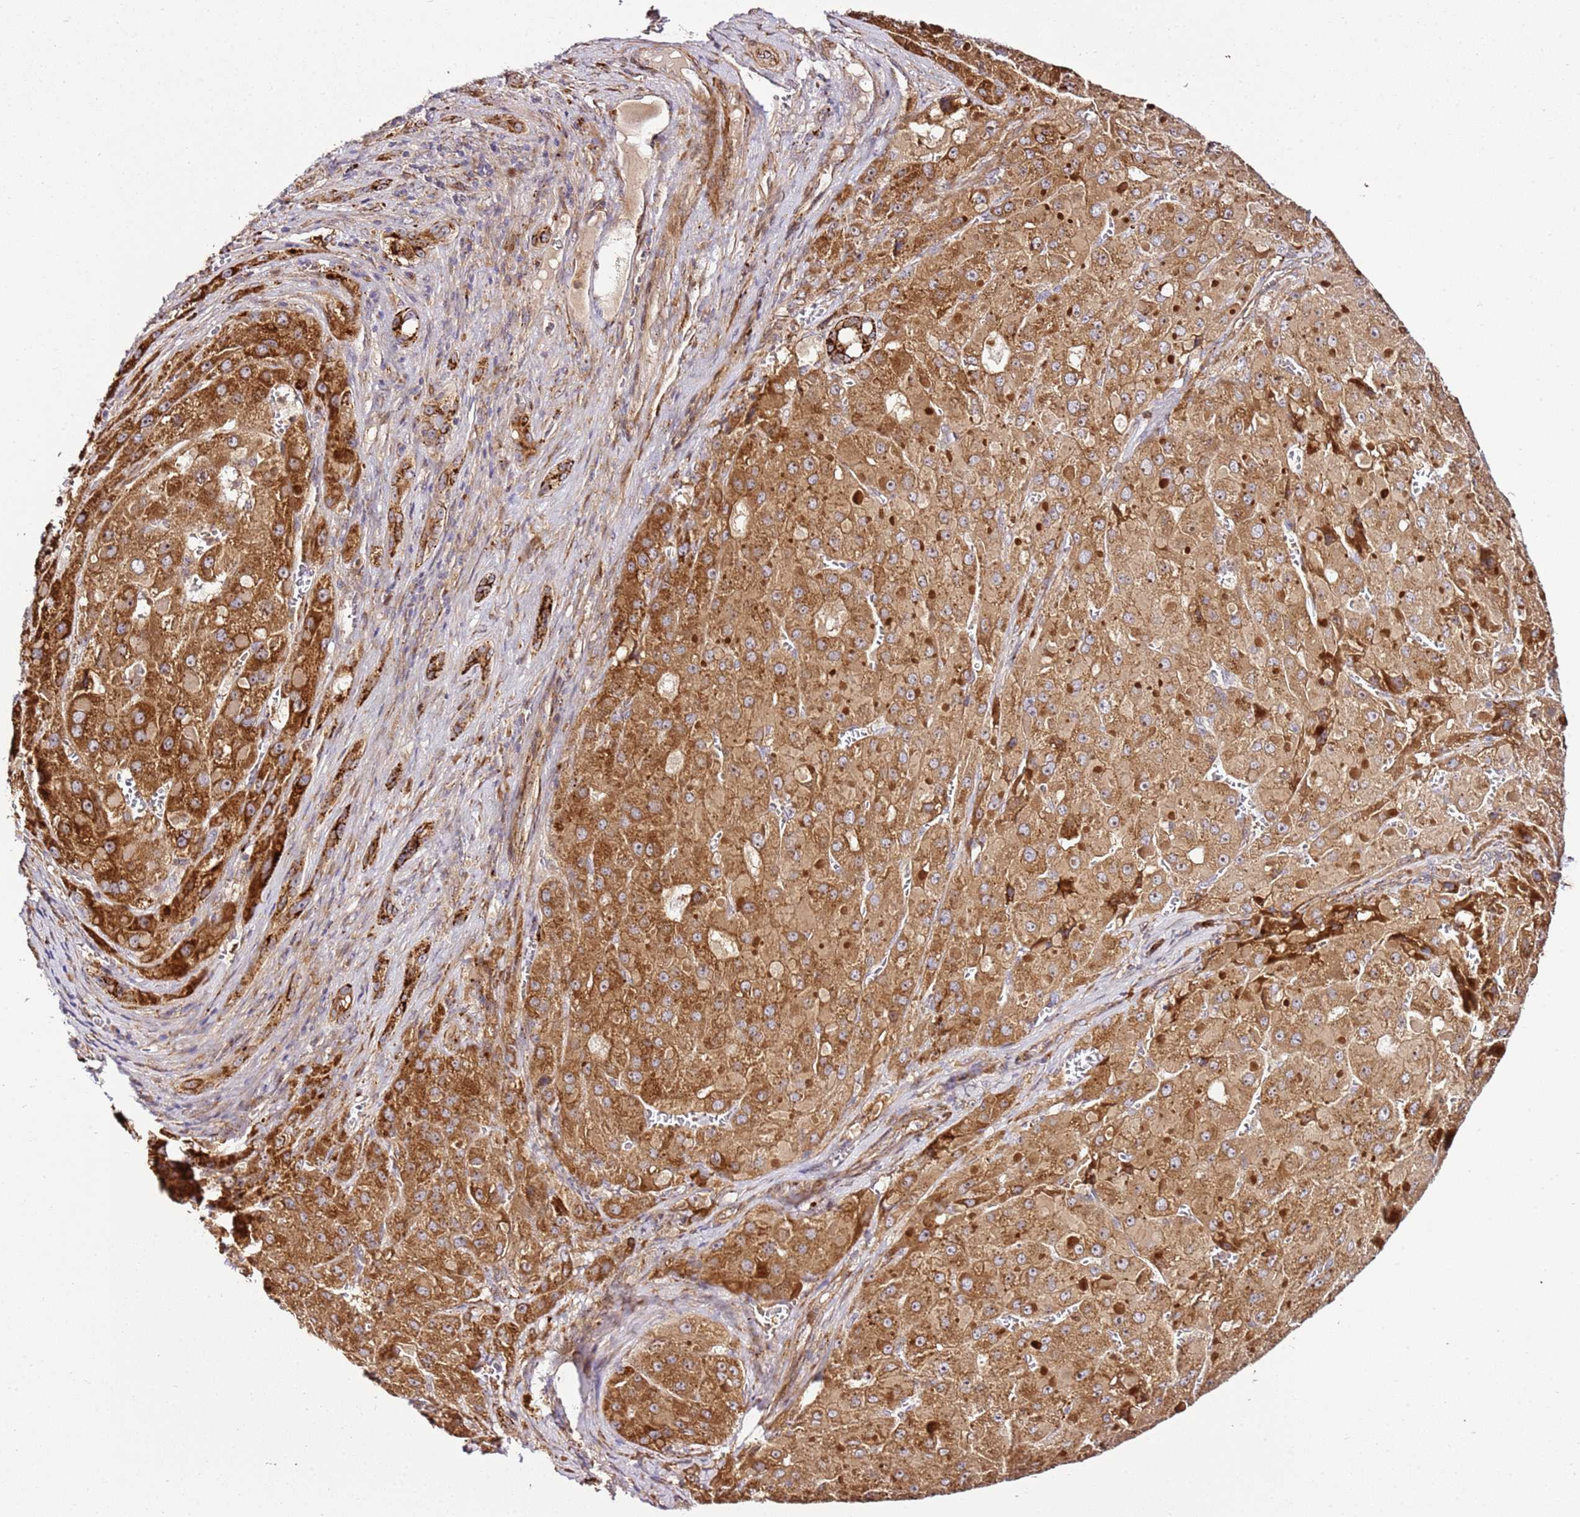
{"staining": {"intensity": "strong", "quantity": ">75%", "location": "cytoplasmic/membranous"}, "tissue": "liver cancer", "cell_type": "Tumor cells", "image_type": "cancer", "snomed": [{"axis": "morphology", "description": "Carcinoma, Hepatocellular, NOS"}, {"axis": "topography", "description": "Liver"}], "caption": "Immunohistochemistry image of human liver hepatocellular carcinoma stained for a protein (brown), which displays high levels of strong cytoplasmic/membranous expression in approximately >75% of tumor cells.", "gene": "PVRIG", "patient": {"sex": "female", "age": 73}}